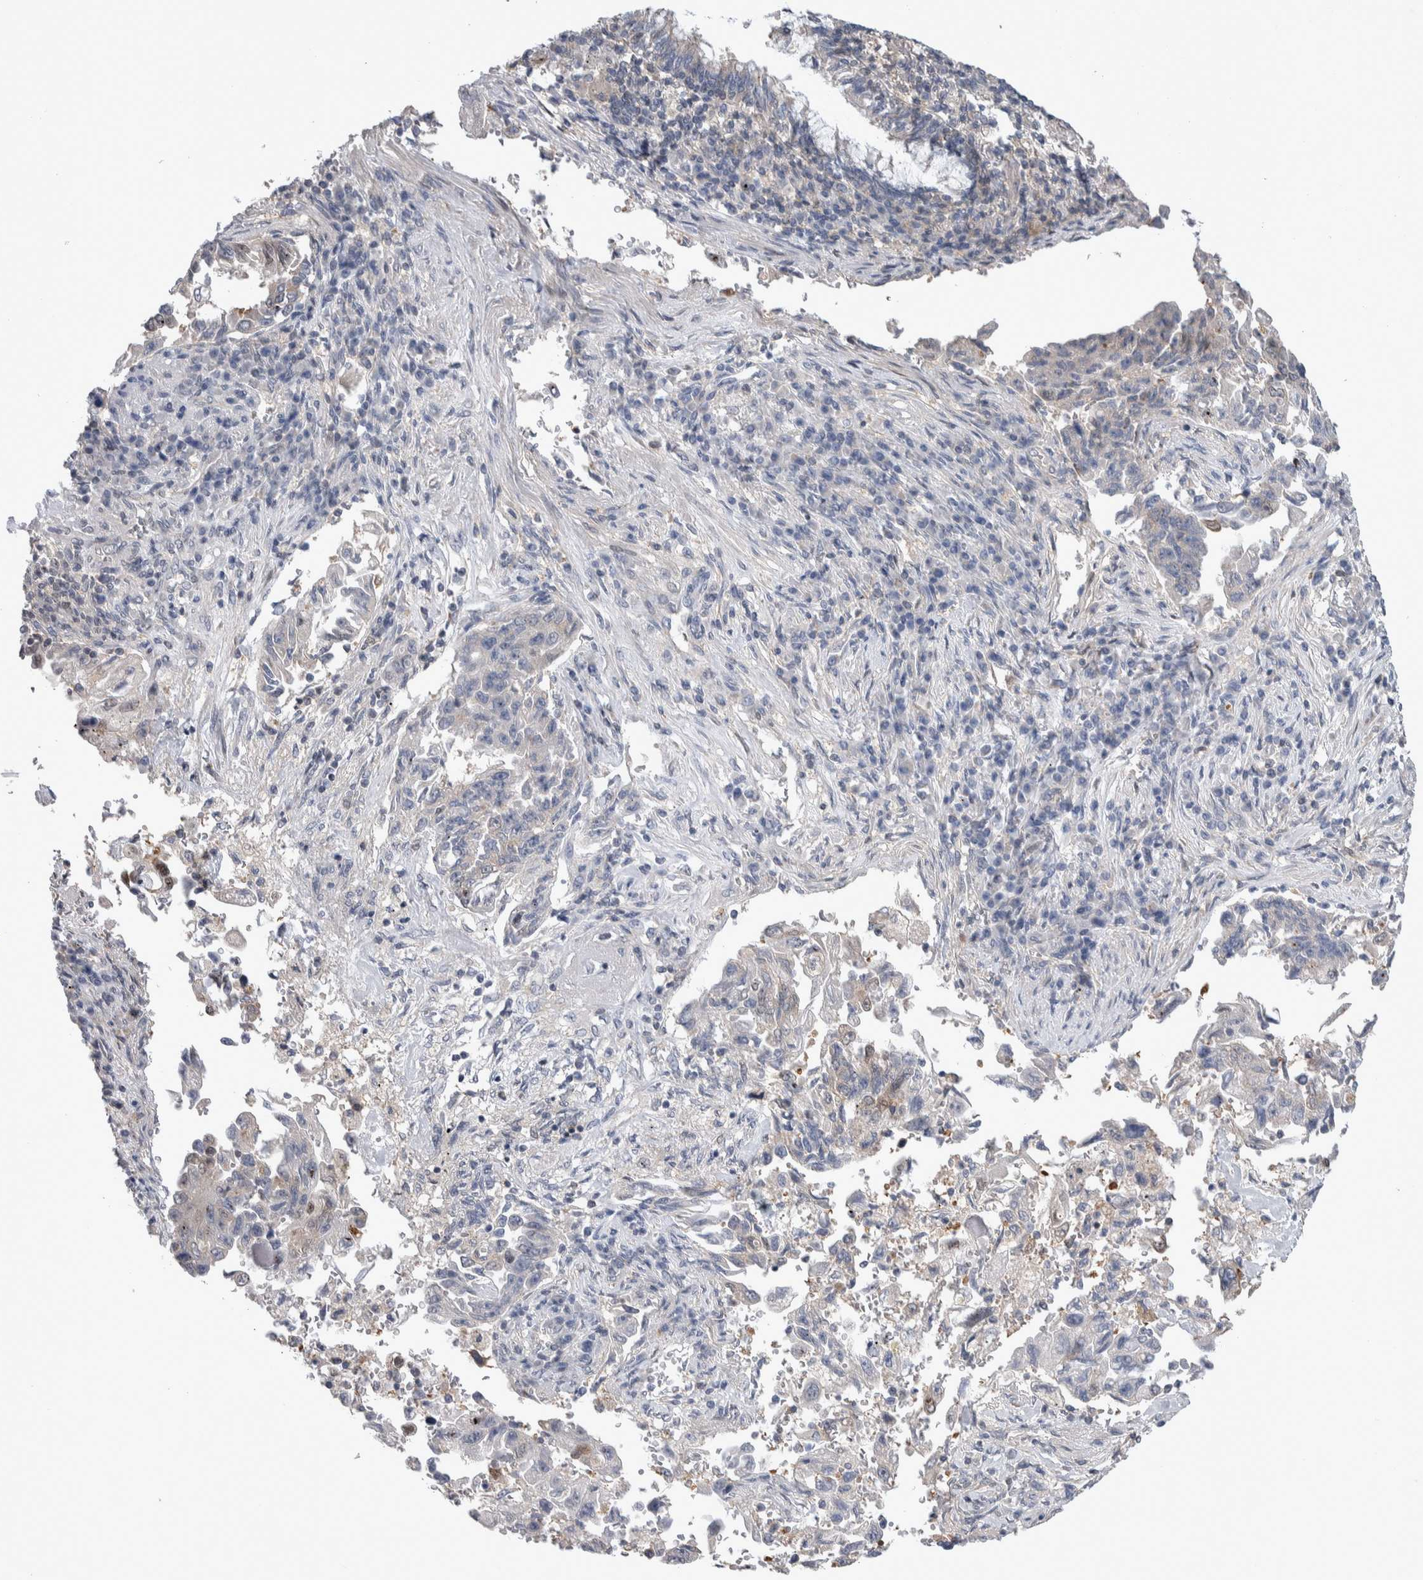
{"staining": {"intensity": "weak", "quantity": "<25%", "location": "cytoplasmic/membranous"}, "tissue": "lung cancer", "cell_type": "Tumor cells", "image_type": "cancer", "snomed": [{"axis": "morphology", "description": "Adenocarcinoma, NOS"}, {"axis": "topography", "description": "Lung"}], "caption": "DAB (3,3'-diaminobenzidine) immunohistochemical staining of lung cancer (adenocarcinoma) demonstrates no significant staining in tumor cells.", "gene": "TAX1BP1", "patient": {"sex": "female", "age": 51}}